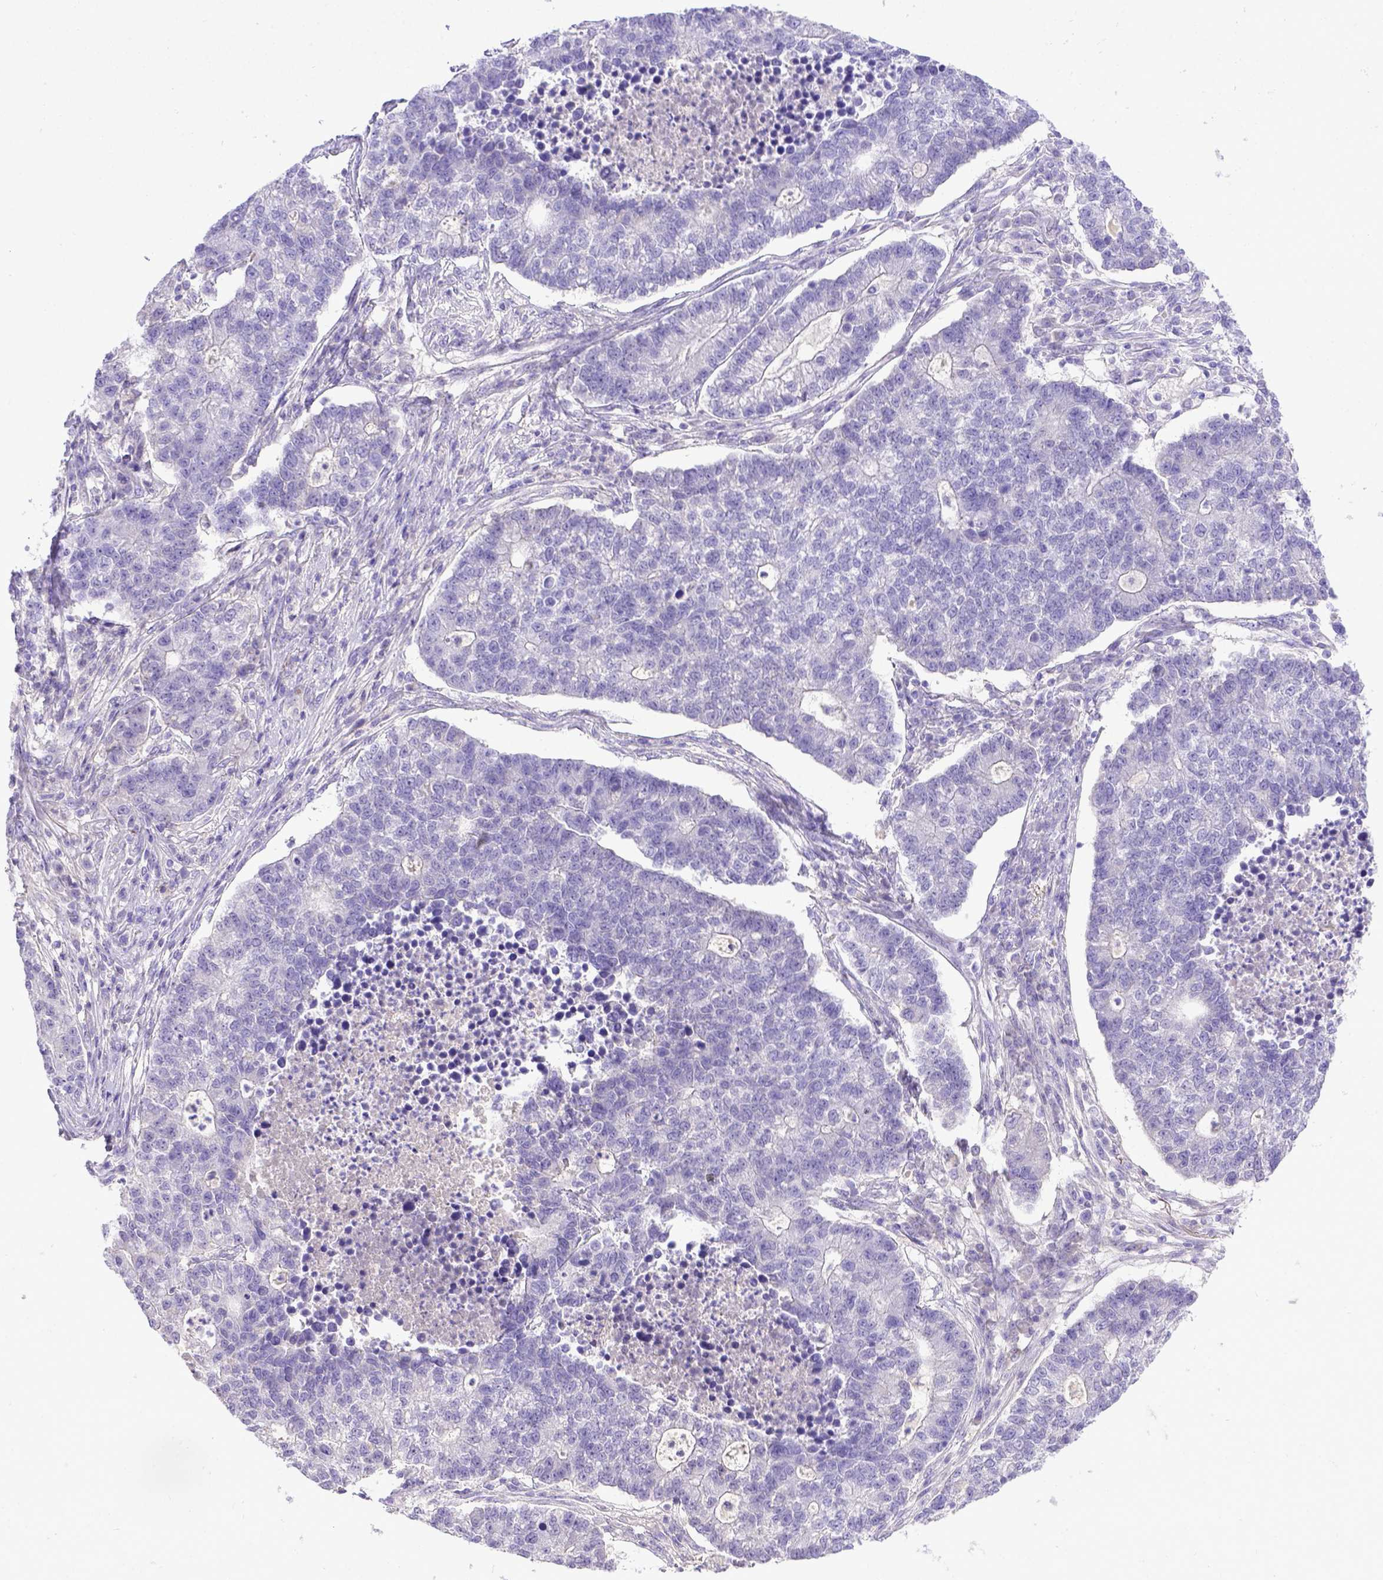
{"staining": {"intensity": "negative", "quantity": "none", "location": "none"}, "tissue": "lung cancer", "cell_type": "Tumor cells", "image_type": "cancer", "snomed": [{"axis": "morphology", "description": "Adenocarcinoma, NOS"}, {"axis": "topography", "description": "Lung"}], "caption": "An image of lung cancer (adenocarcinoma) stained for a protein exhibits no brown staining in tumor cells.", "gene": "BTN1A1", "patient": {"sex": "male", "age": 57}}